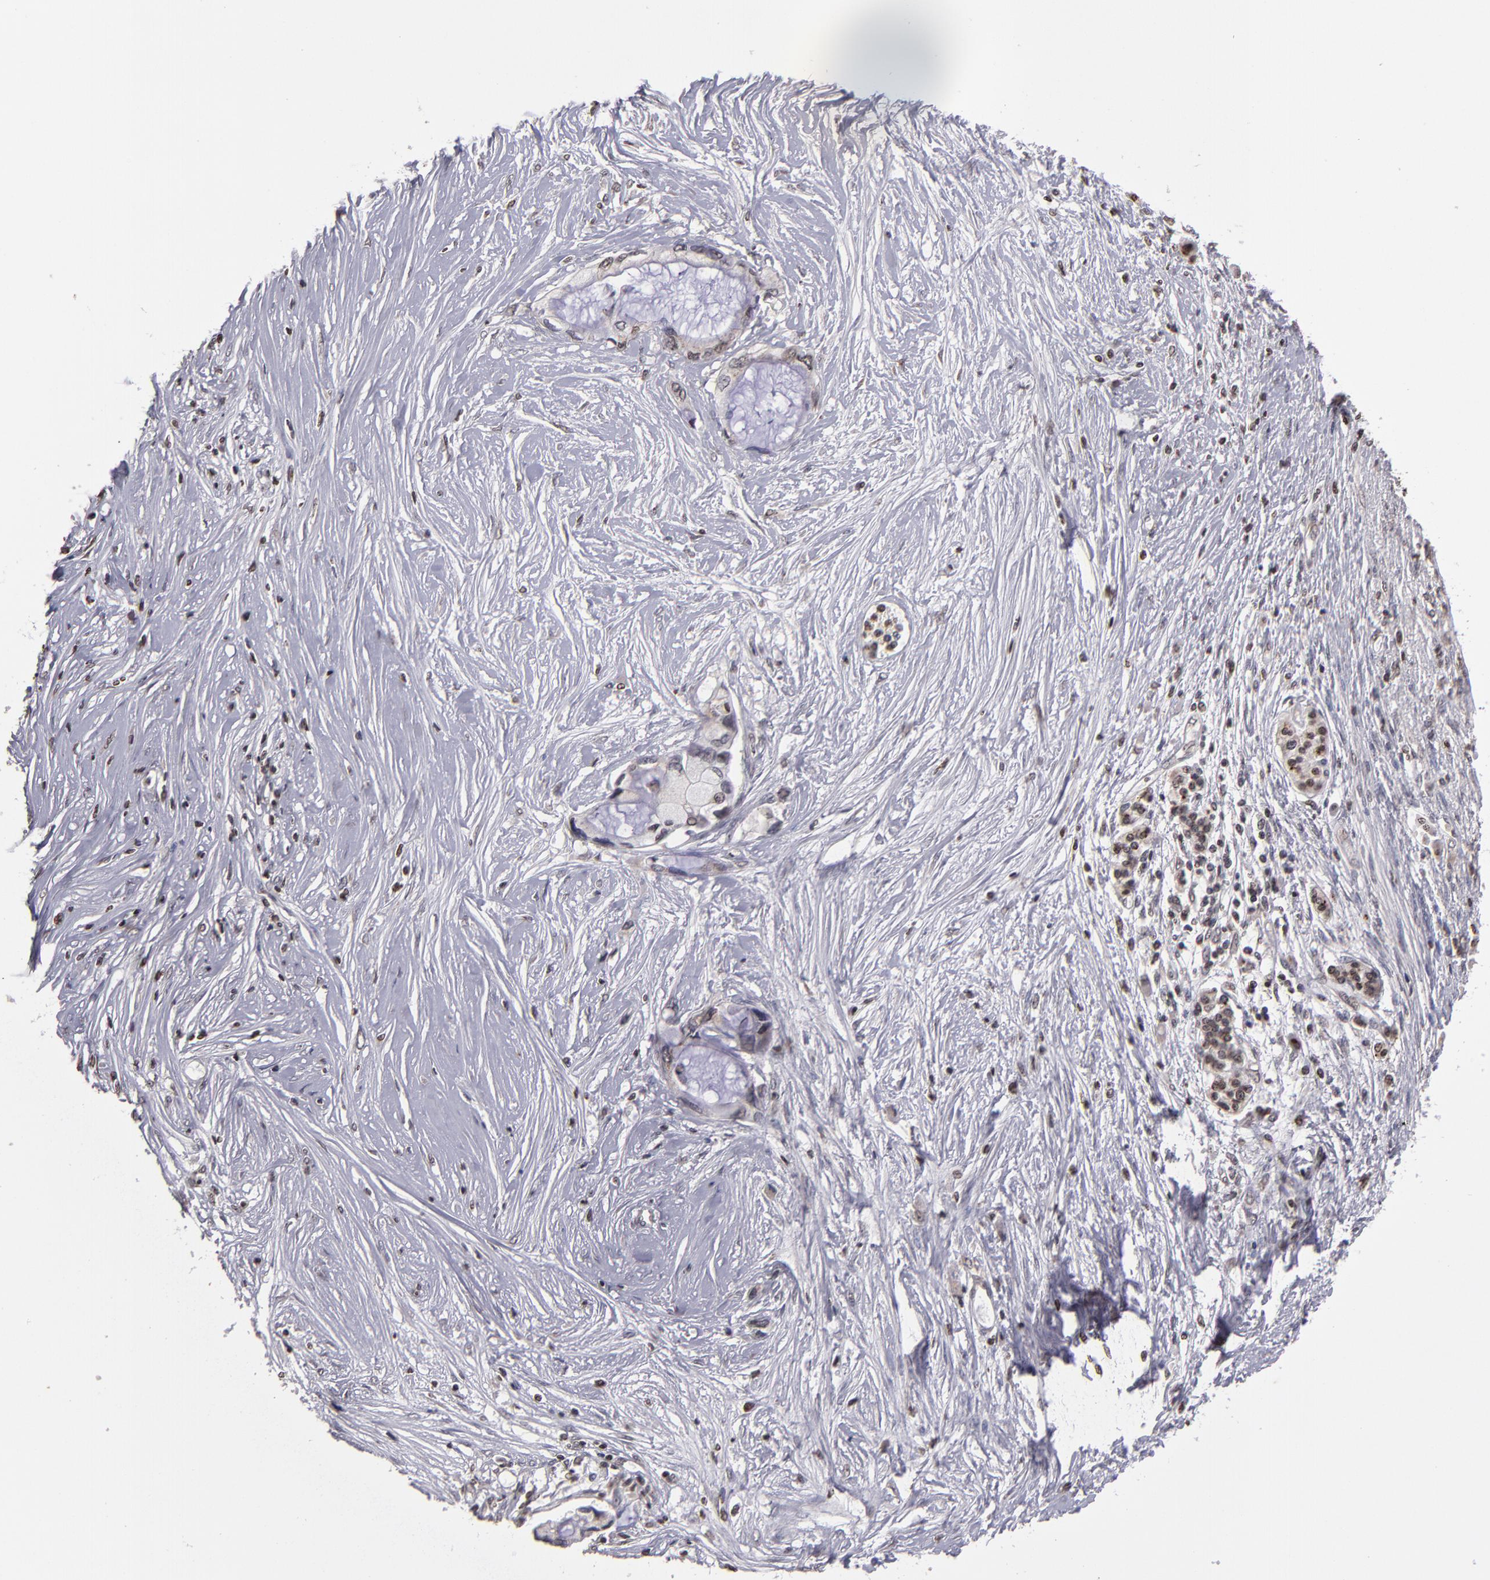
{"staining": {"intensity": "weak", "quantity": ">75%", "location": "cytoplasmic/membranous,nuclear"}, "tissue": "pancreatic cancer", "cell_type": "Tumor cells", "image_type": "cancer", "snomed": [{"axis": "morphology", "description": "Adenocarcinoma, NOS"}, {"axis": "topography", "description": "Pancreas"}], "caption": "Immunohistochemical staining of human pancreatic cancer displays low levels of weak cytoplasmic/membranous and nuclear positivity in approximately >75% of tumor cells. (IHC, brightfield microscopy, high magnification).", "gene": "CSDC2", "patient": {"sex": "female", "age": 59}}